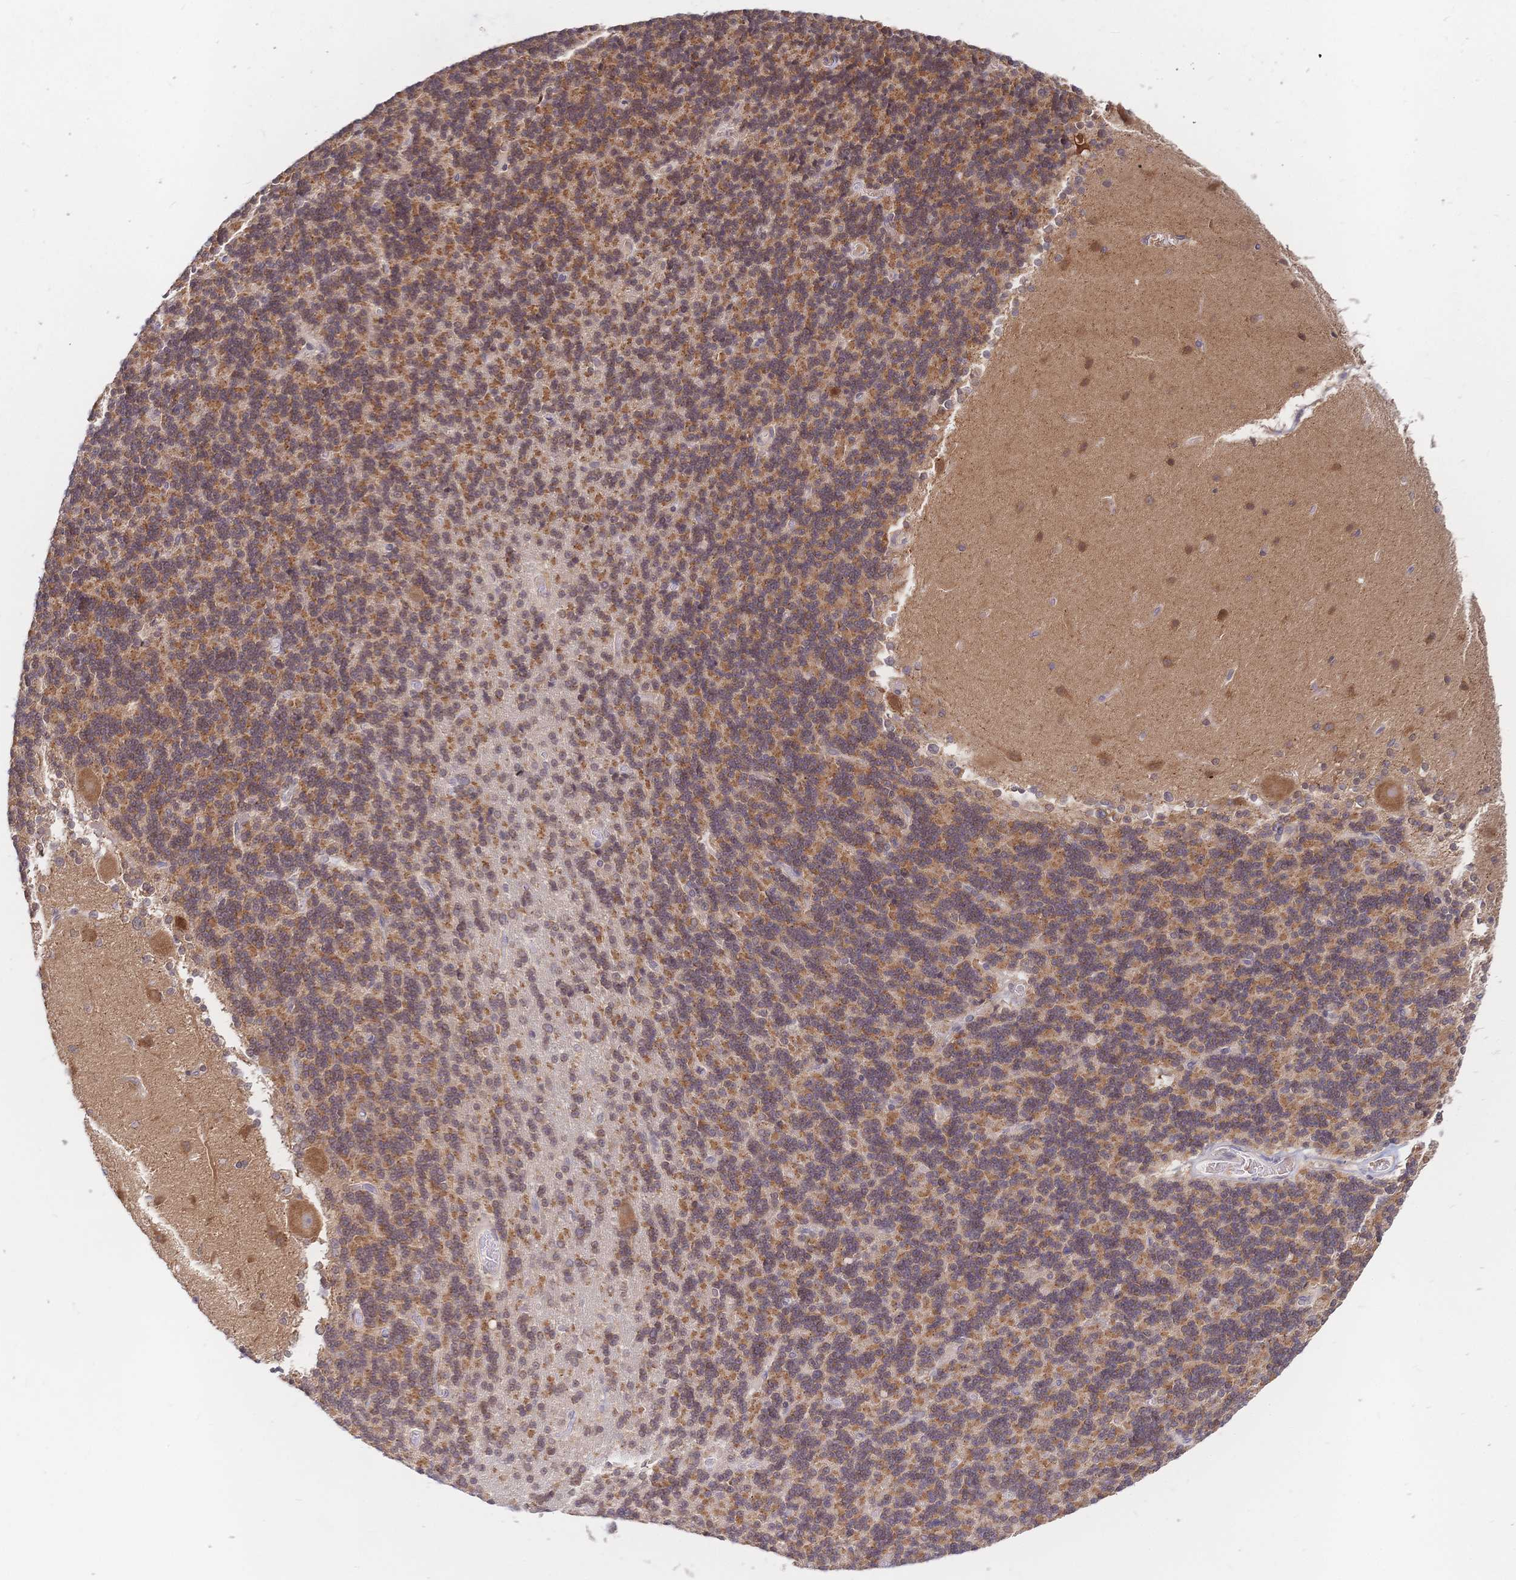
{"staining": {"intensity": "moderate", "quantity": "25%-75%", "location": "cytoplasmic/membranous,nuclear"}, "tissue": "cerebellum", "cell_type": "Cells in granular layer", "image_type": "normal", "snomed": [{"axis": "morphology", "description": "Normal tissue, NOS"}, {"axis": "topography", "description": "Cerebellum"}], "caption": "Moderate cytoplasmic/membranous,nuclear protein staining is seen in approximately 25%-75% of cells in granular layer in cerebellum.", "gene": "LMO4", "patient": {"sex": "female", "age": 54}}